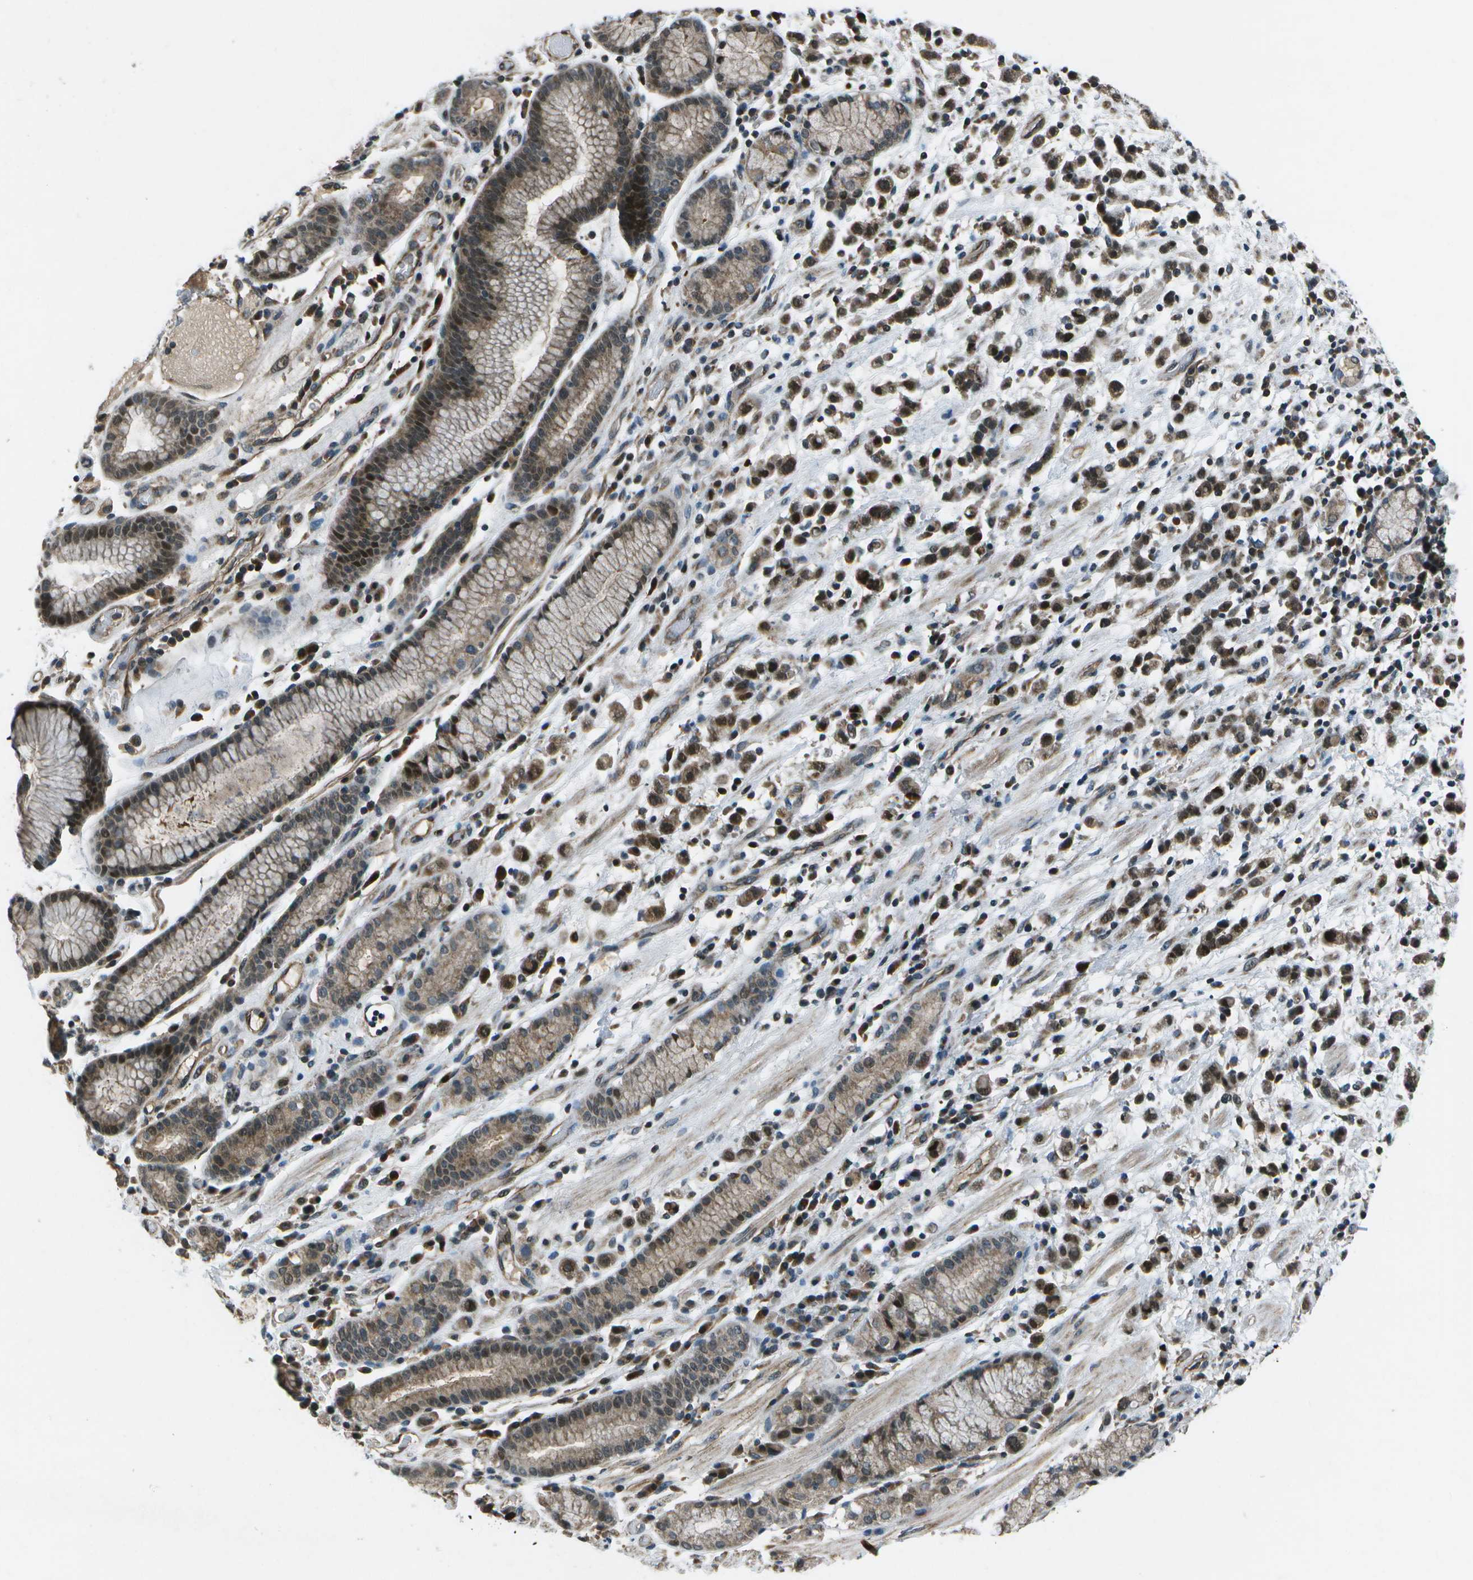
{"staining": {"intensity": "strong", "quantity": ">75%", "location": "cytoplasmic/membranous,nuclear"}, "tissue": "stomach cancer", "cell_type": "Tumor cells", "image_type": "cancer", "snomed": [{"axis": "morphology", "description": "Adenocarcinoma, NOS"}, {"axis": "topography", "description": "Stomach, lower"}], "caption": "Strong cytoplasmic/membranous and nuclear protein expression is appreciated in about >75% of tumor cells in adenocarcinoma (stomach). The protein is stained brown, and the nuclei are stained in blue (DAB IHC with brightfield microscopy, high magnification).", "gene": "EIF2AK1", "patient": {"sex": "male", "age": 88}}